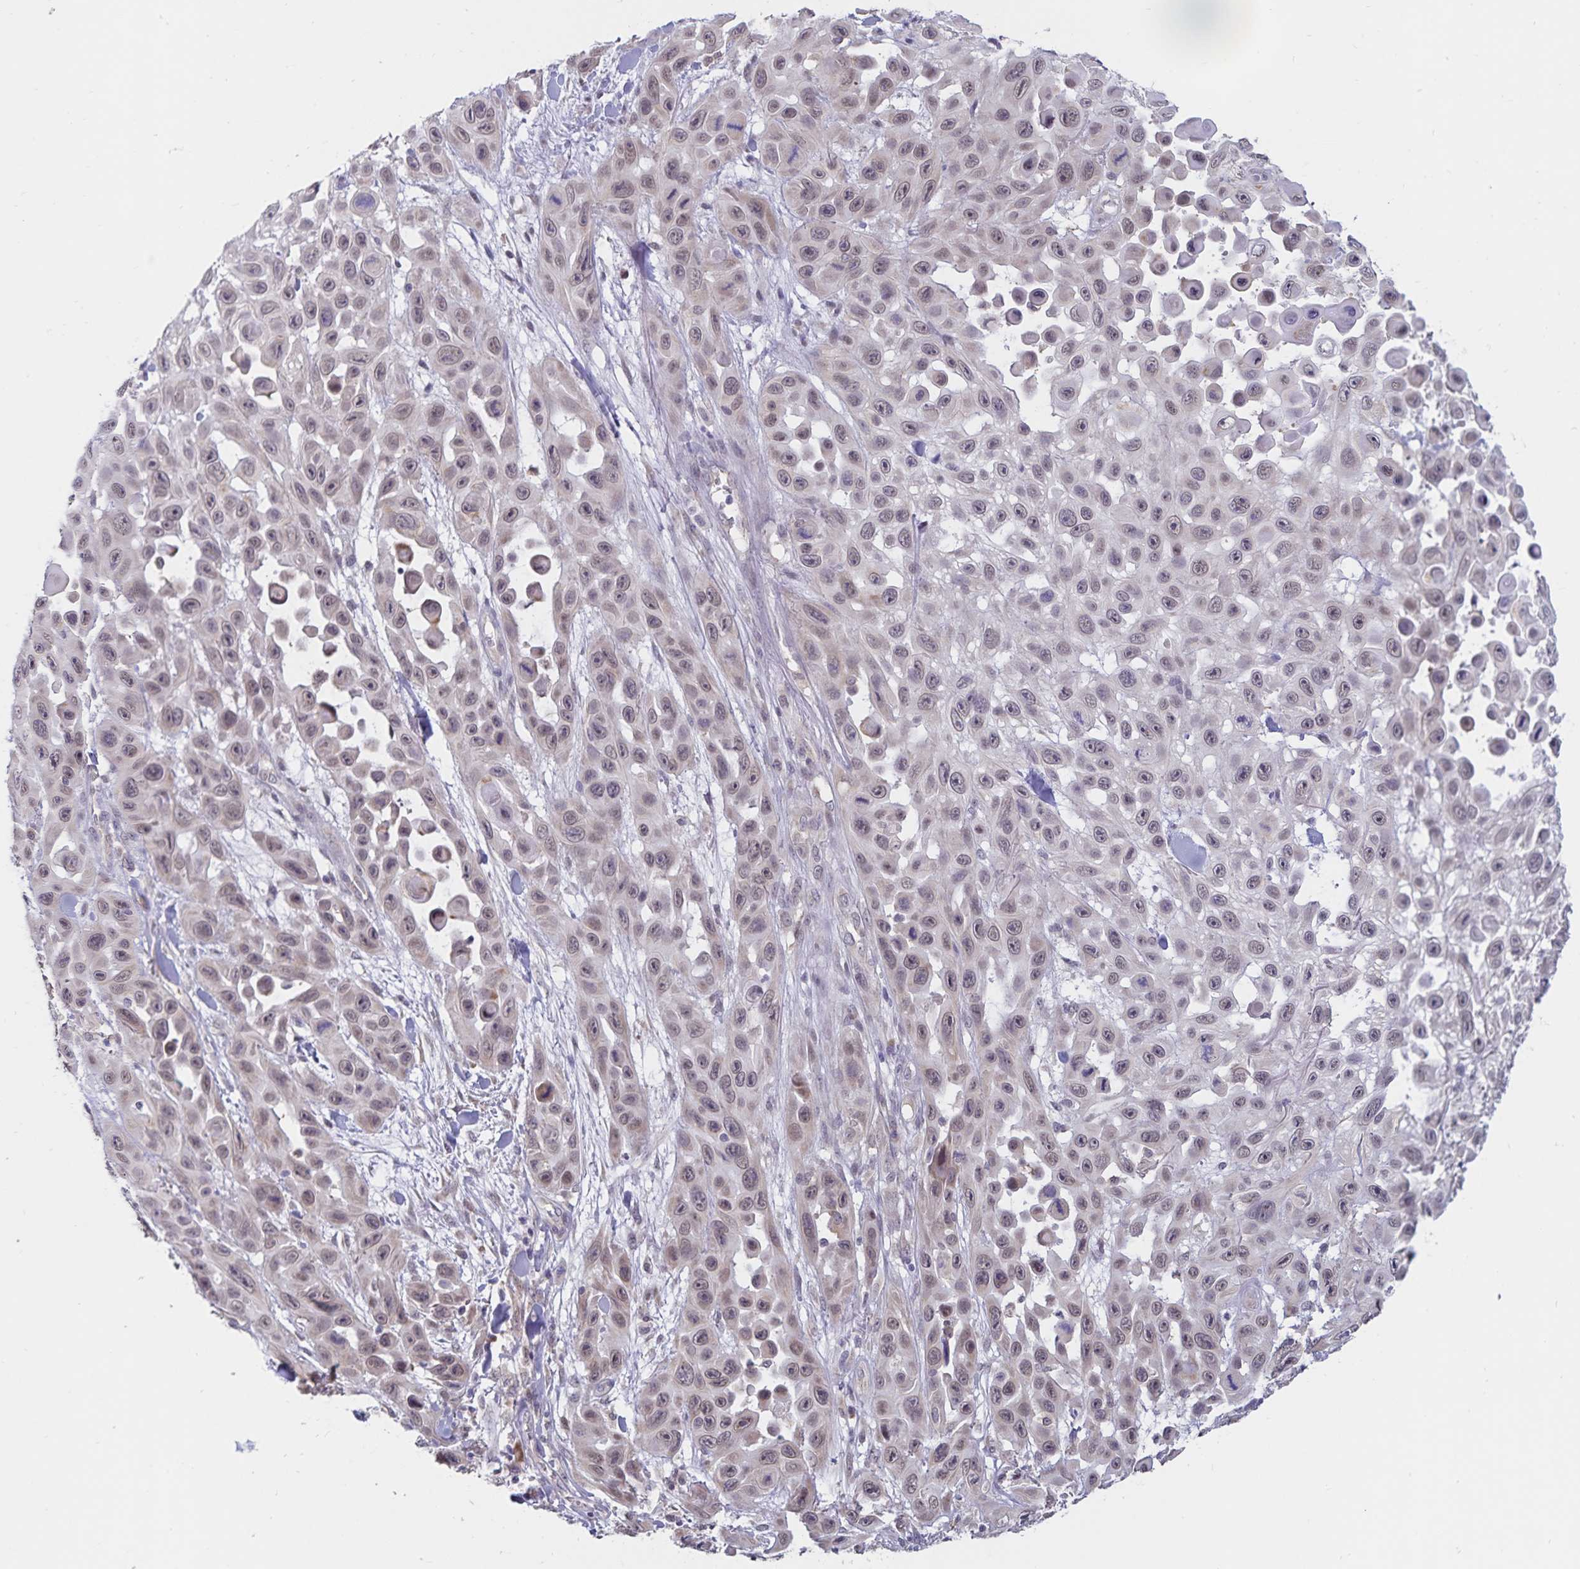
{"staining": {"intensity": "weak", "quantity": "<25%", "location": "nuclear"}, "tissue": "skin cancer", "cell_type": "Tumor cells", "image_type": "cancer", "snomed": [{"axis": "morphology", "description": "Squamous cell carcinoma, NOS"}, {"axis": "topography", "description": "Skin"}], "caption": "Immunohistochemical staining of human skin cancer (squamous cell carcinoma) exhibits no significant staining in tumor cells.", "gene": "ATP2A2", "patient": {"sex": "male", "age": 81}}